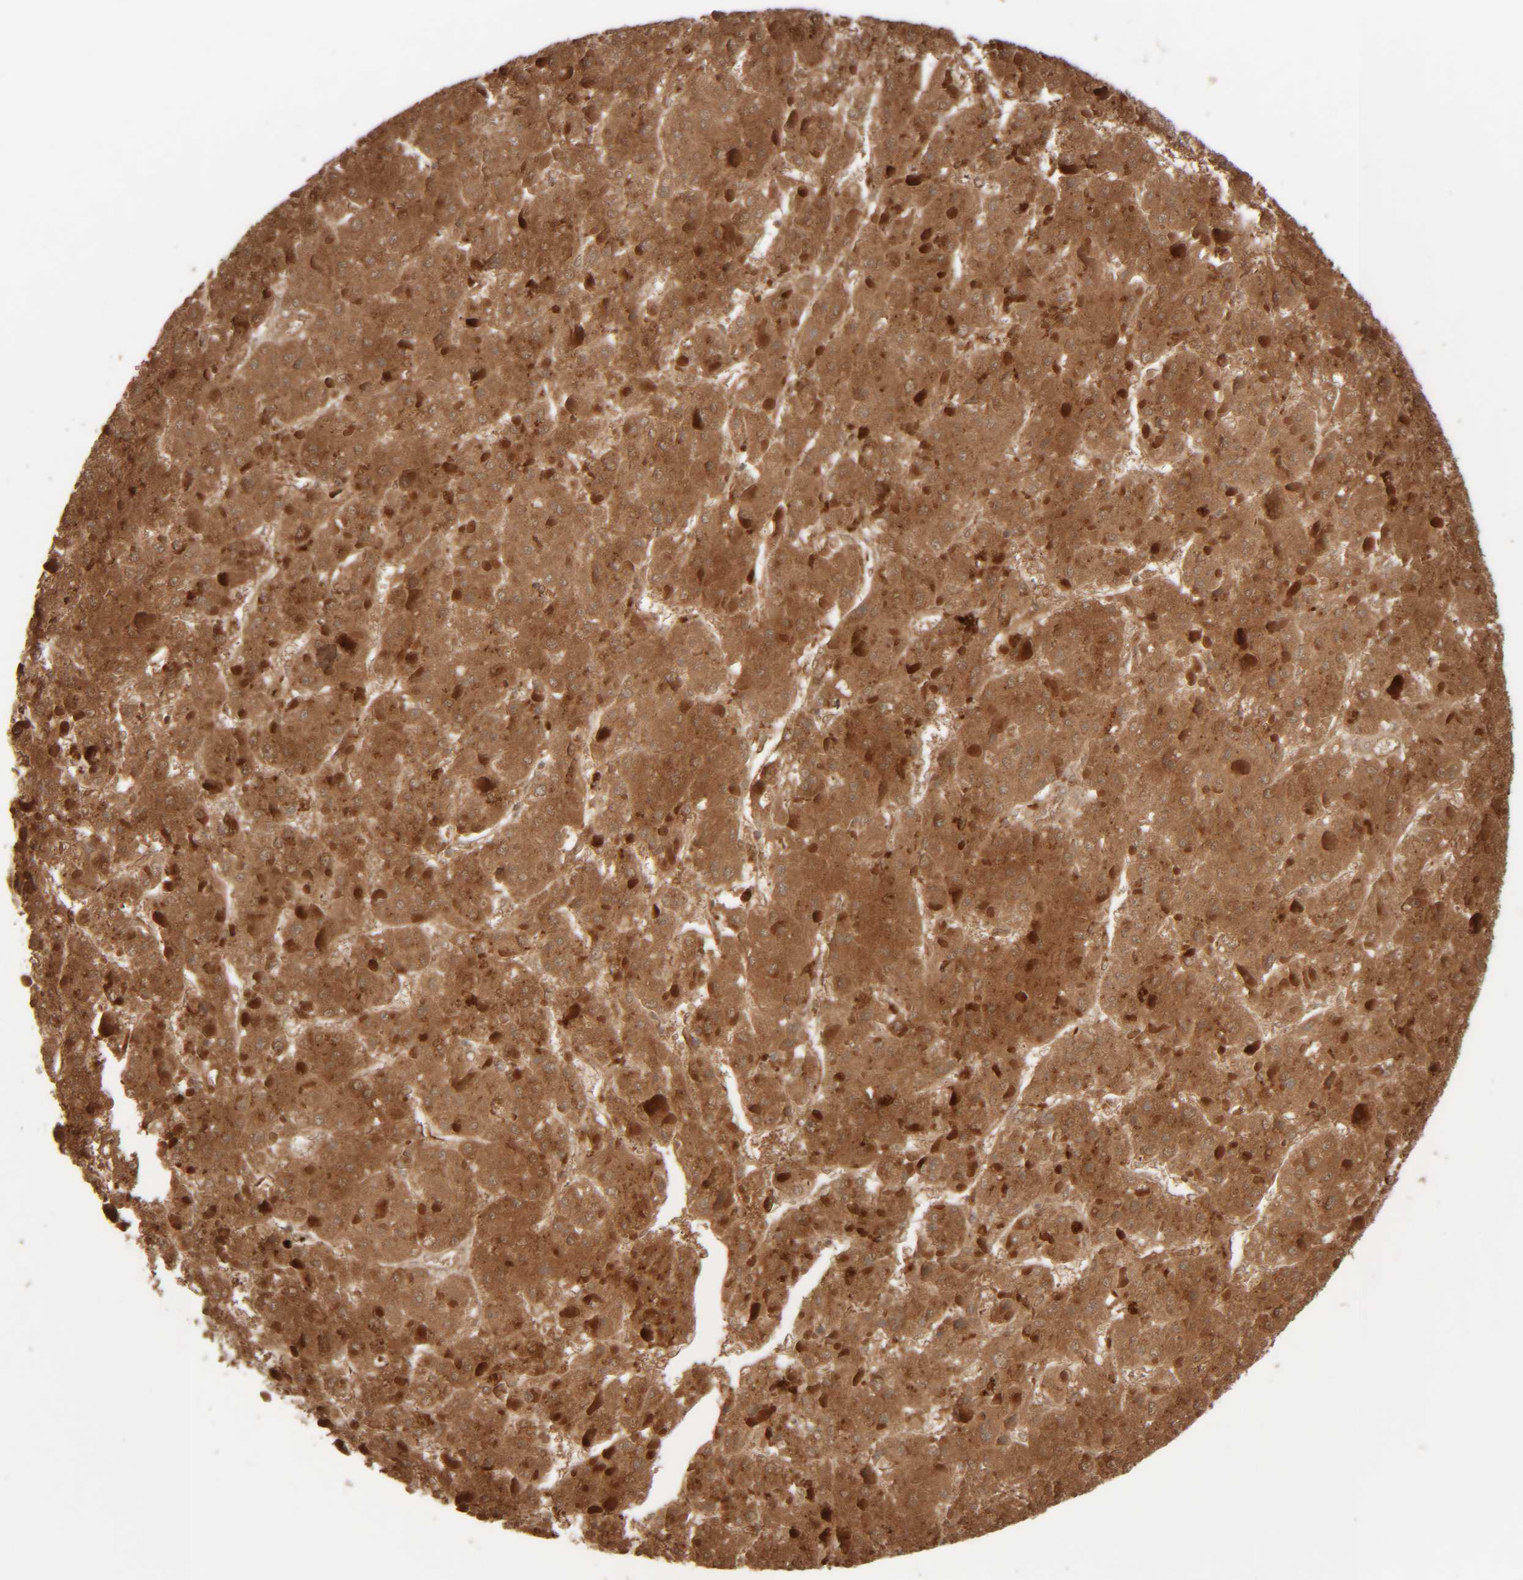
{"staining": {"intensity": "moderate", "quantity": ">75%", "location": "cytoplasmic/membranous"}, "tissue": "liver cancer", "cell_type": "Tumor cells", "image_type": "cancer", "snomed": [{"axis": "morphology", "description": "Carcinoma, Hepatocellular, NOS"}, {"axis": "topography", "description": "Liver"}], "caption": "The immunohistochemical stain shows moderate cytoplasmic/membranous positivity in tumor cells of liver cancer (hepatocellular carcinoma) tissue. The staining was performed using DAB (3,3'-diaminobenzidine), with brown indicating positive protein expression. Nuclei are stained blue with hematoxylin.", "gene": "RIDA", "patient": {"sex": "female", "age": 73}}